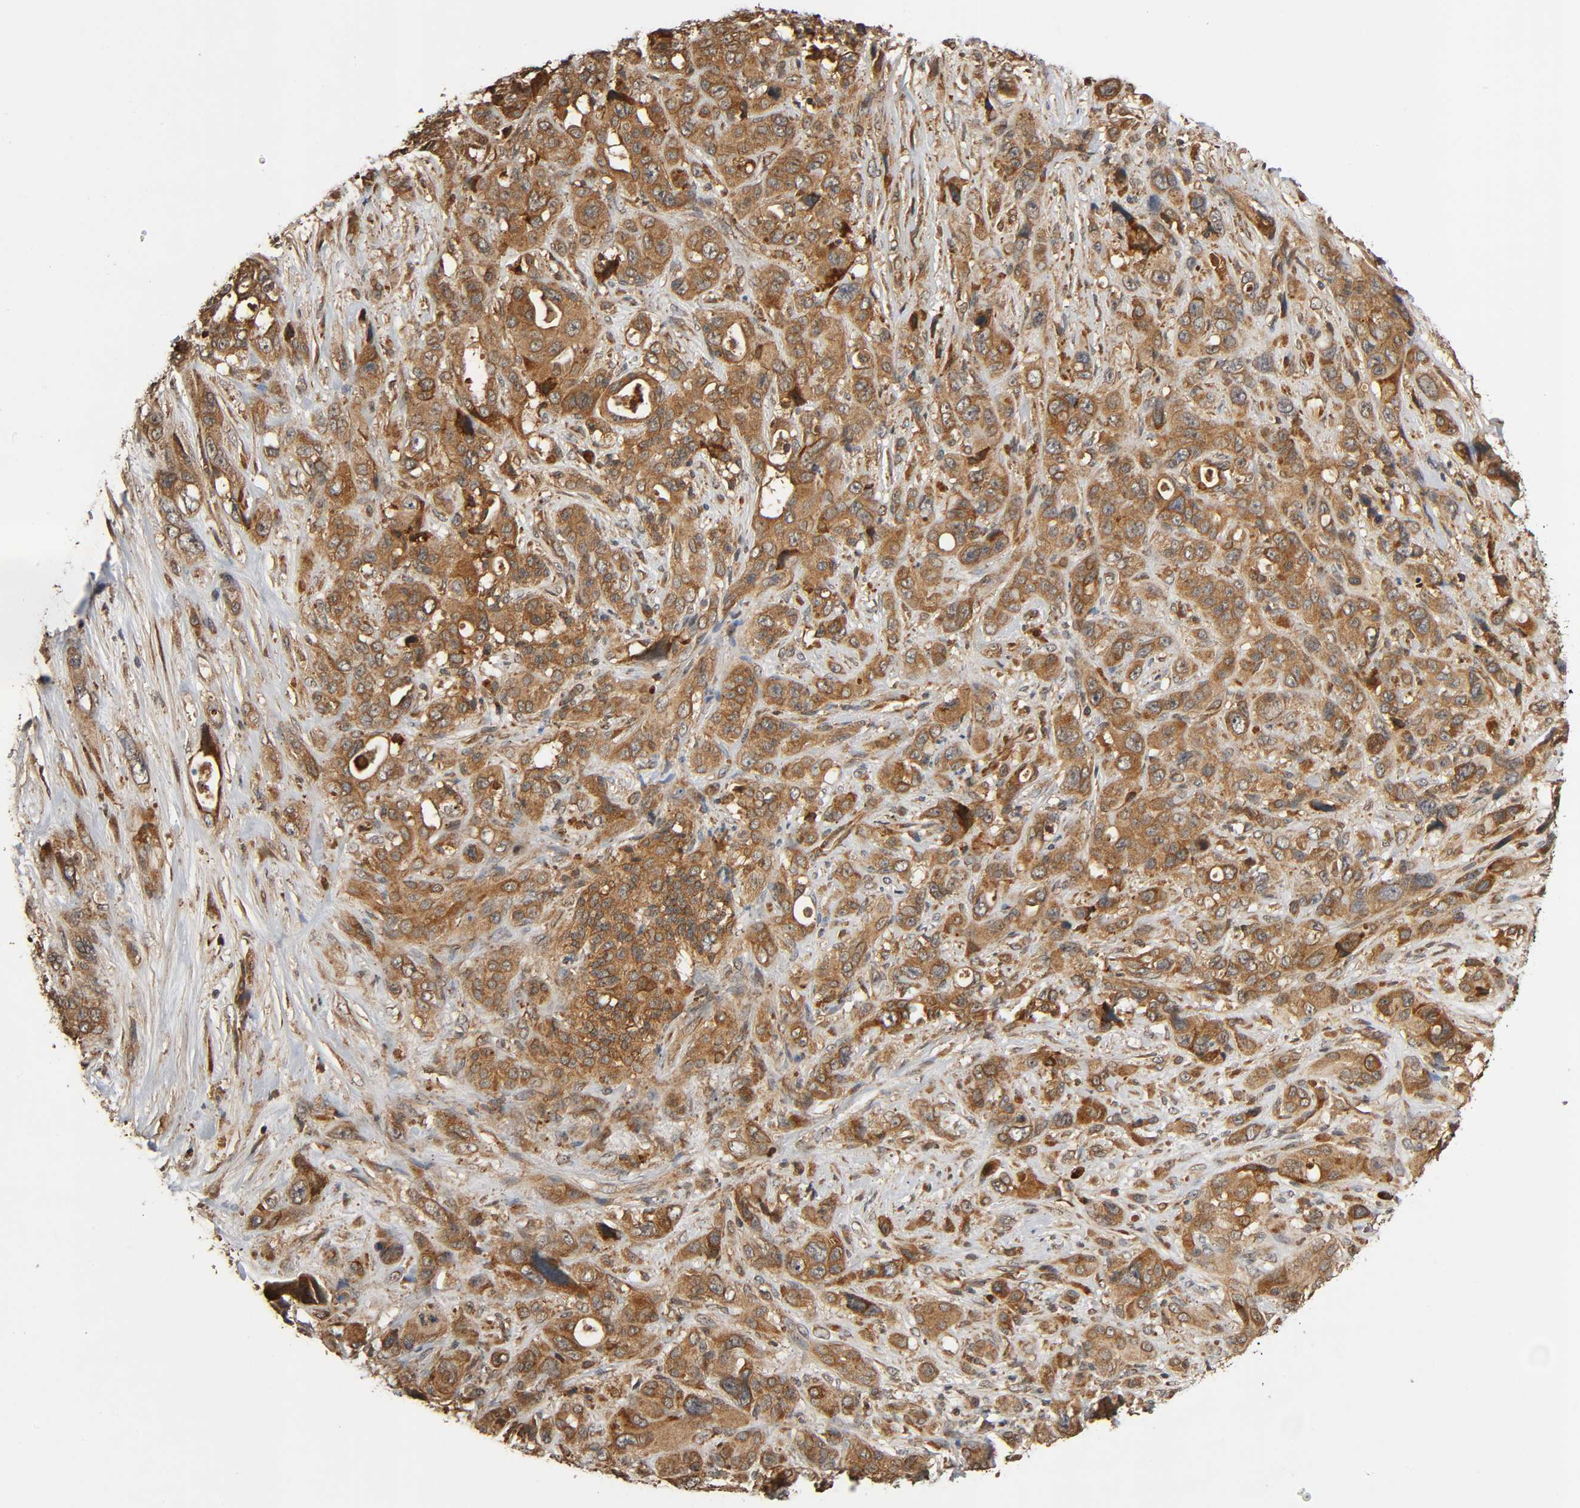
{"staining": {"intensity": "moderate", "quantity": ">75%", "location": "cytoplasmic/membranous"}, "tissue": "pancreatic cancer", "cell_type": "Tumor cells", "image_type": "cancer", "snomed": [{"axis": "morphology", "description": "Adenocarcinoma, NOS"}, {"axis": "topography", "description": "Pancreas"}], "caption": "Brown immunohistochemical staining in human pancreatic cancer exhibits moderate cytoplasmic/membranous expression in about >75% of tumor cells.", "gene": "MAP3K8", "patient": {"sex": "male", "age": 46}}